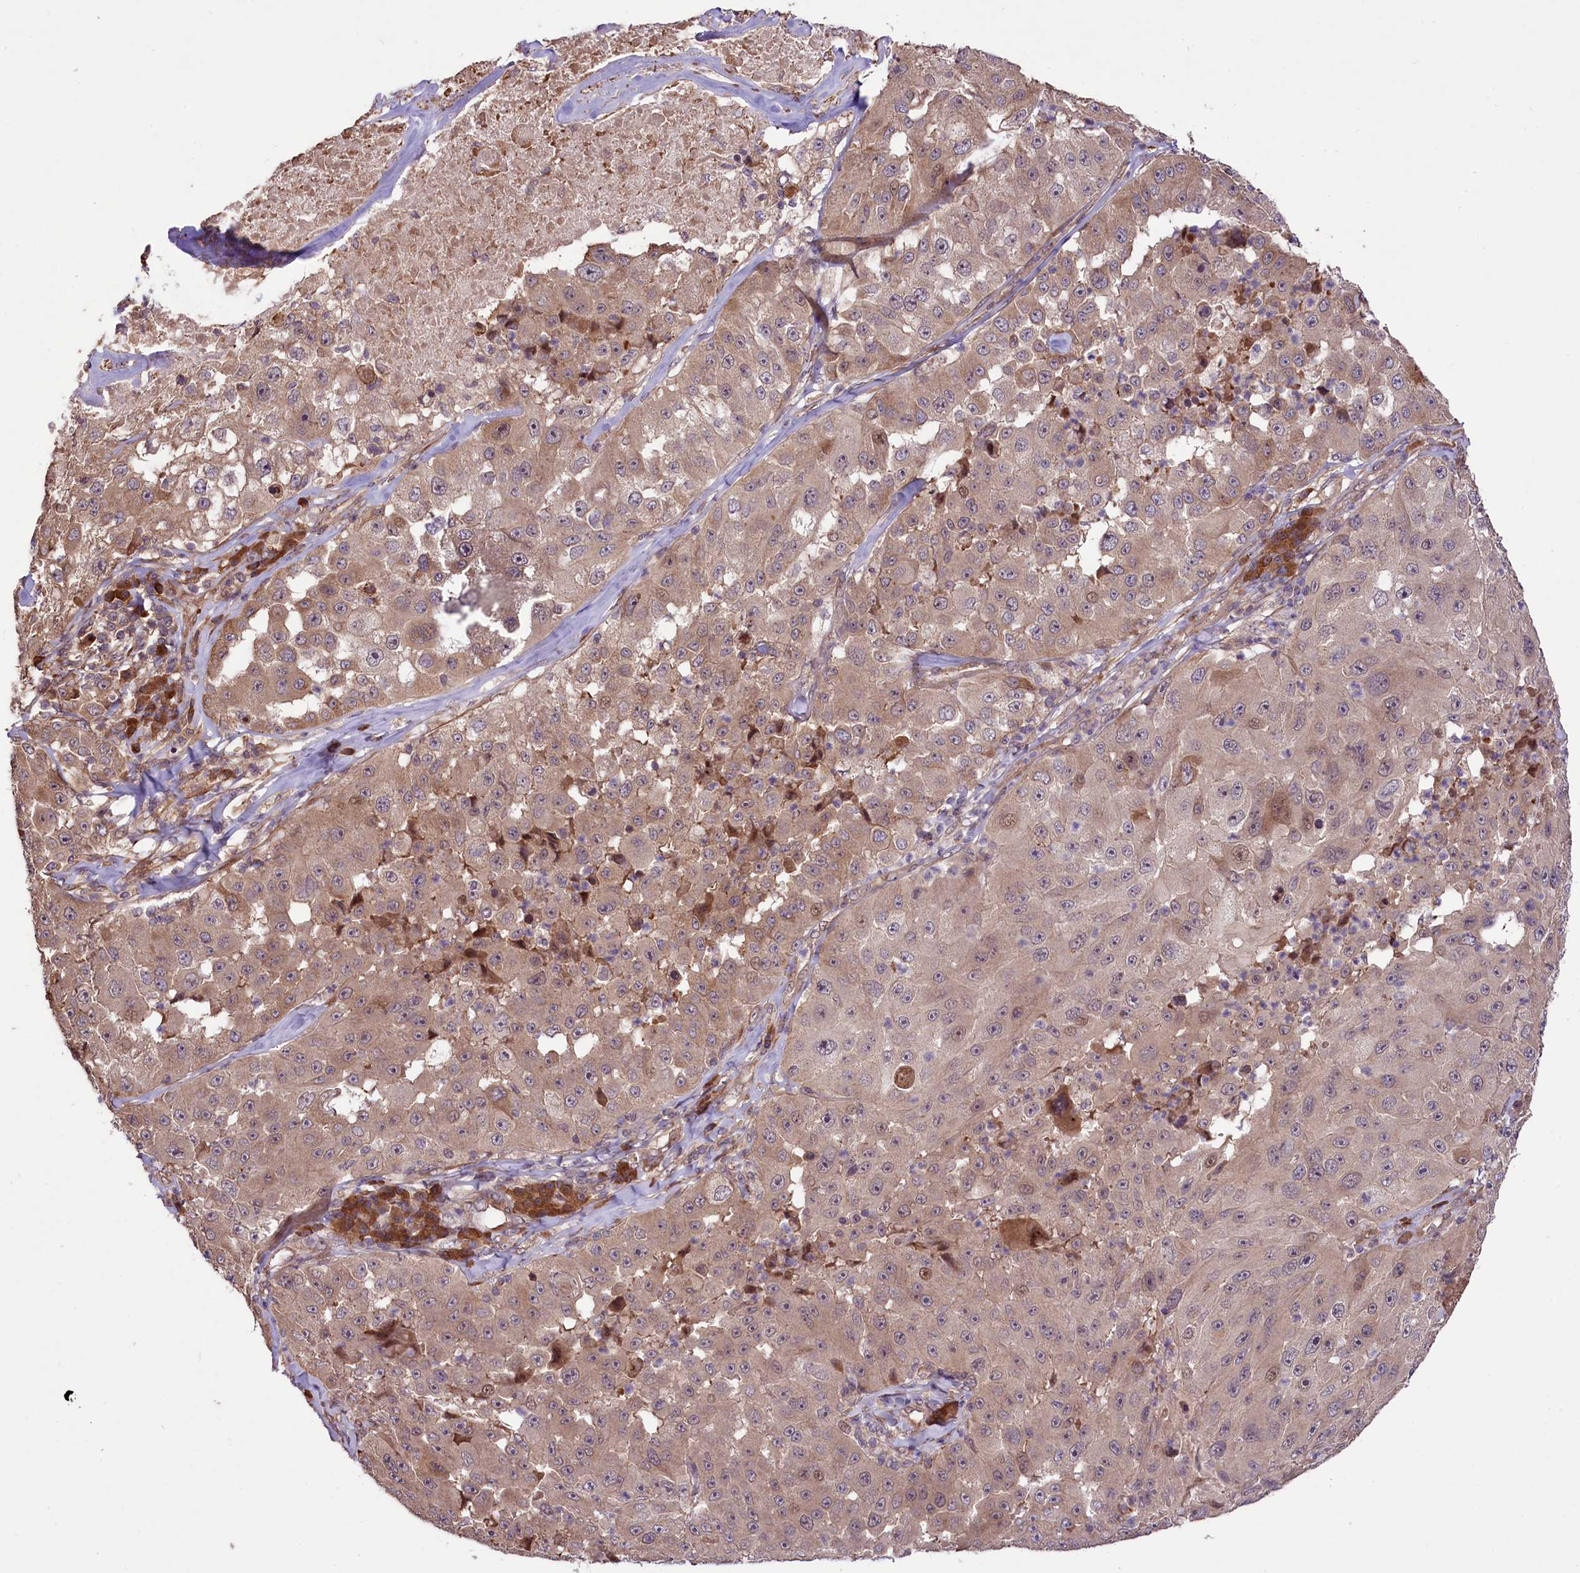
{"staining": {"intensity": "weak", "quantity": ">75%", "location": "cytoplasmic/membranous"}, "tissue": "melanoma", "cell_type": "Tumor cells", "image_type": "cancer", "snomed": [{"axis": "morphology", "description": "Malignant melanoma, Metastatic site"}, {"axis": "topography", "description": "Lymph node"}], "caption": "Malignant melanoma (metastatic site) stained for a protein (brown) displays weak cytoplasmic/membranous positive expression in approximately >75% of tumor cells.", "gene": "HDAC5", "patient": {"sex": "male", "age": 62}}